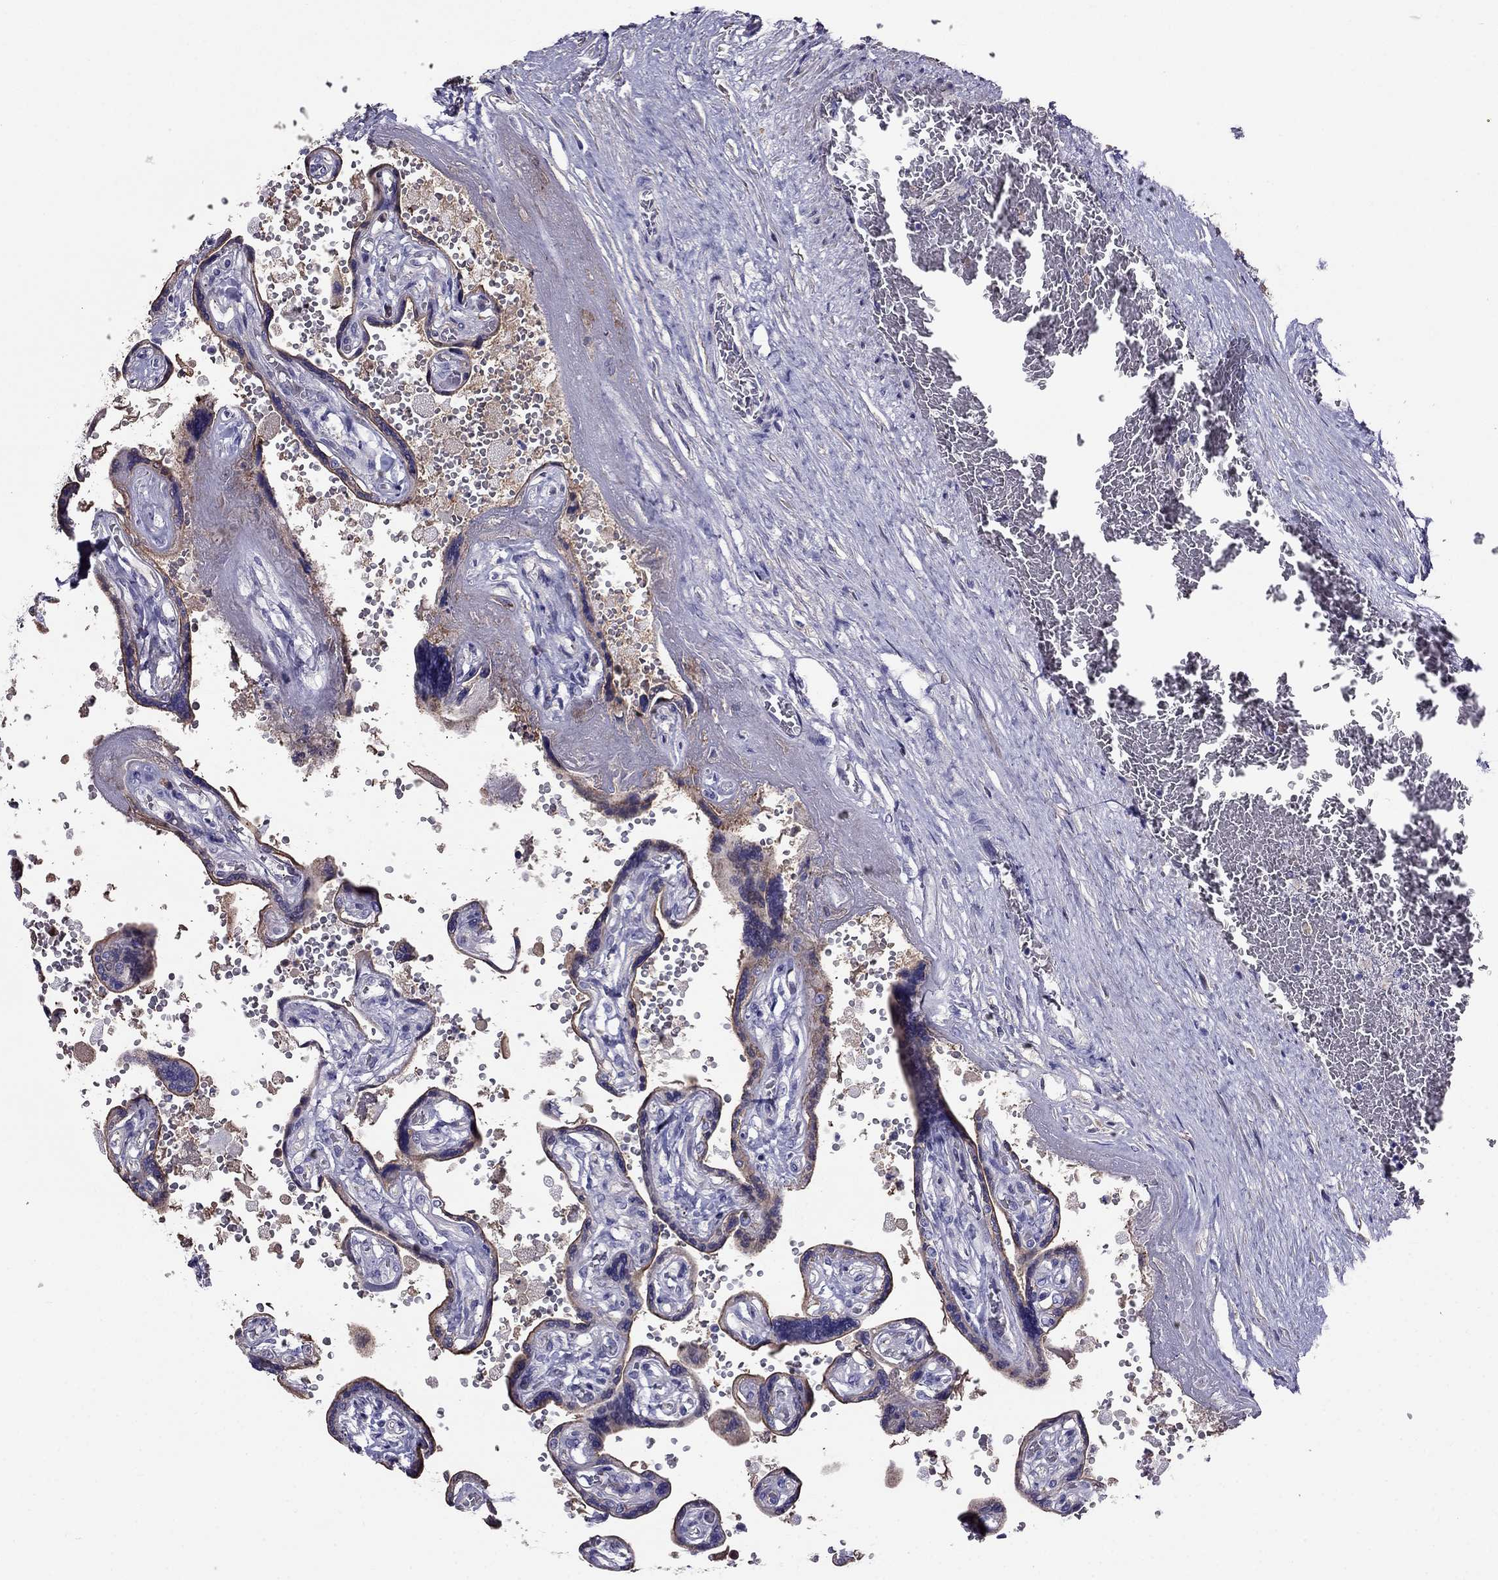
{"staining": {"intensity": "negative", "quantity": "none", "location": "none"}, "tissue": "placenta", "cell_type": "Decidual cells", "image_type": "normal", "snomed": [{"axis": "morphology", "description": "Normal tissue, NOS"}, {"axis": "topography", "description": "Placenta"}], "caption": "IHC of unremarkable placenta reveals no expression in decidual cells. (IHC, brightfield microscopy, high magnification).", "gene": "TBC1D21", "patient": {"sex": "female", "age": 32}}